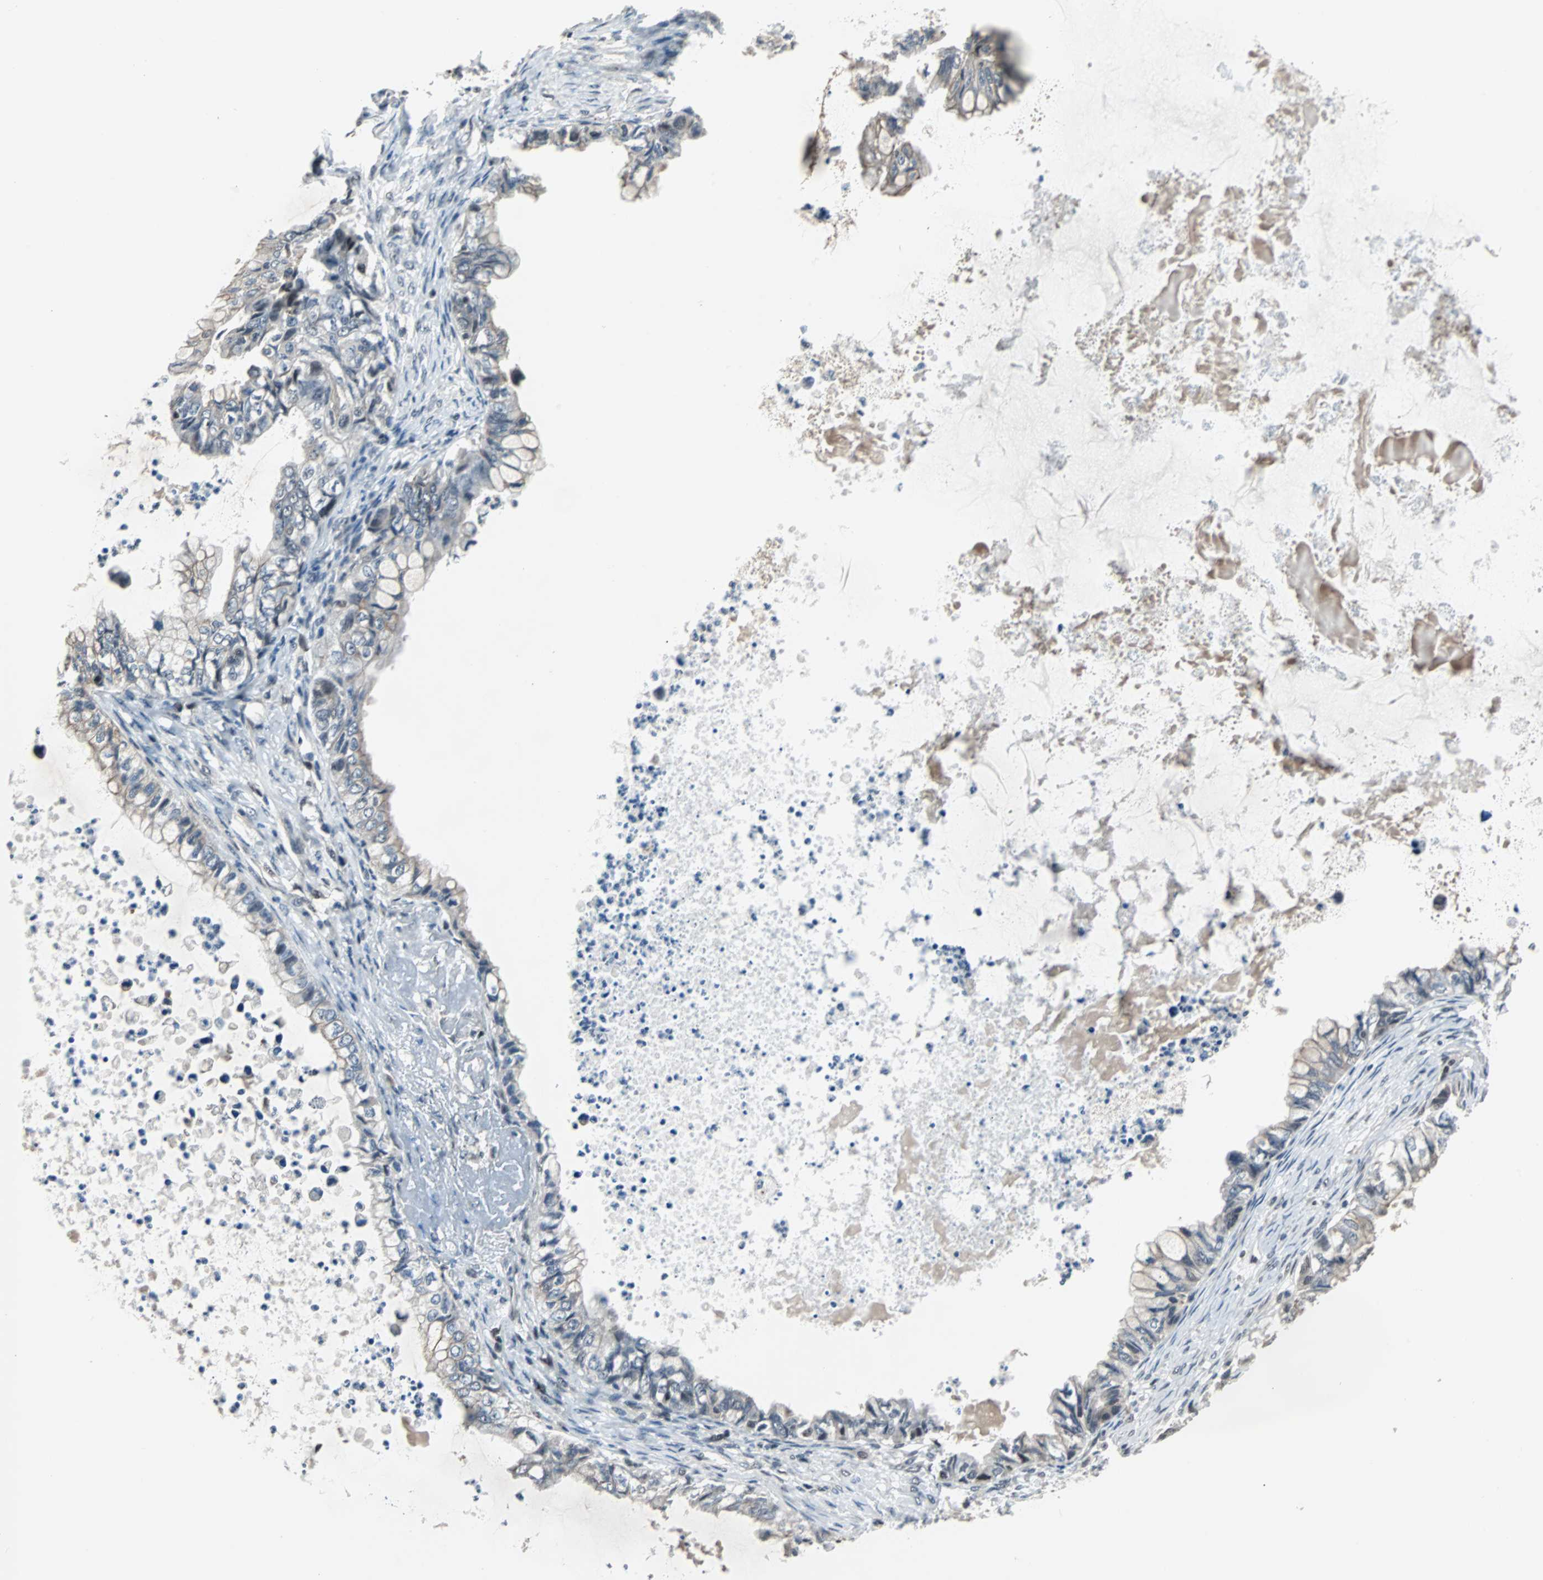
{"staining": {"intensity": "weak", "quantity": "<25%", "location": "cytoplasmic/membranous"}, "tissue": "ovarian cancer", "cell_type": "Tumor cells", "image_type": "cancer", "snomed": [{"axis": "morphology", "description": "Cystadenocarcinoma, mucinous, NOS"}, {"axis": "topography", "description": "Ovary"}], "caption": "The immunohistochemistry (IHC) image has no significant expression in tumor cells of ovarian cancer (mucinous cystadenocarcinoma) tissue.", "gene": "TERF2IP", "patient": {"sex": "female", "age": 80}}